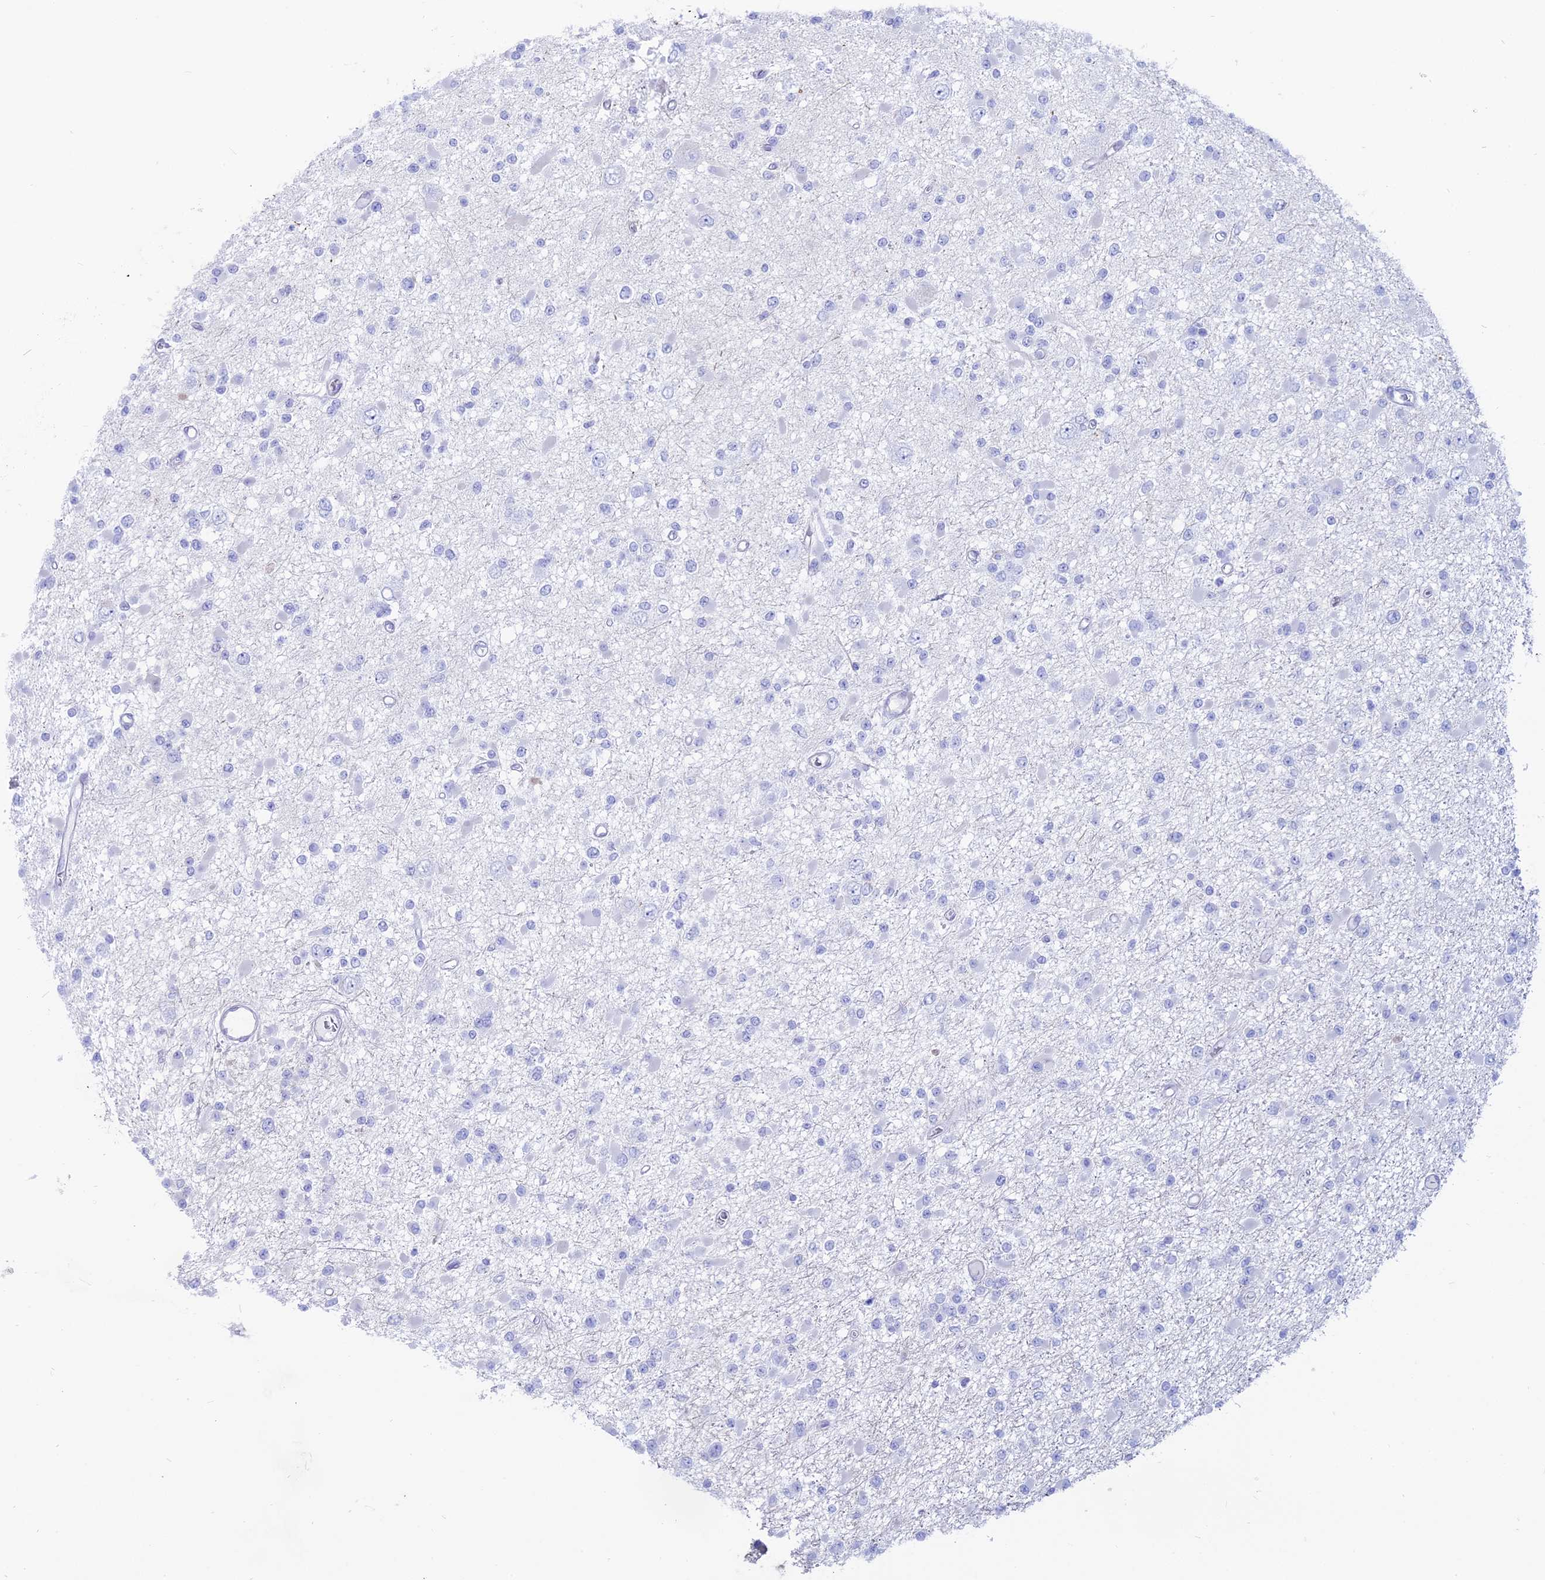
{"staining": {"intensity": "negative", "quantity": "none", "location": "none"}, "tissue": "glioma", "cell_type": "Tumor cells", "image_type": "cancer", "snomed": [{"axis": "morphology", "description": "Glioma, malignant, Low grade"}, {"axis": "topography", "description": "Brain"}], "caption": "The histopathology image reveals no staining of tumor cells in glioma.", "gene": "OR2AE1", "patient": {"sex": "female", "age": 22}}